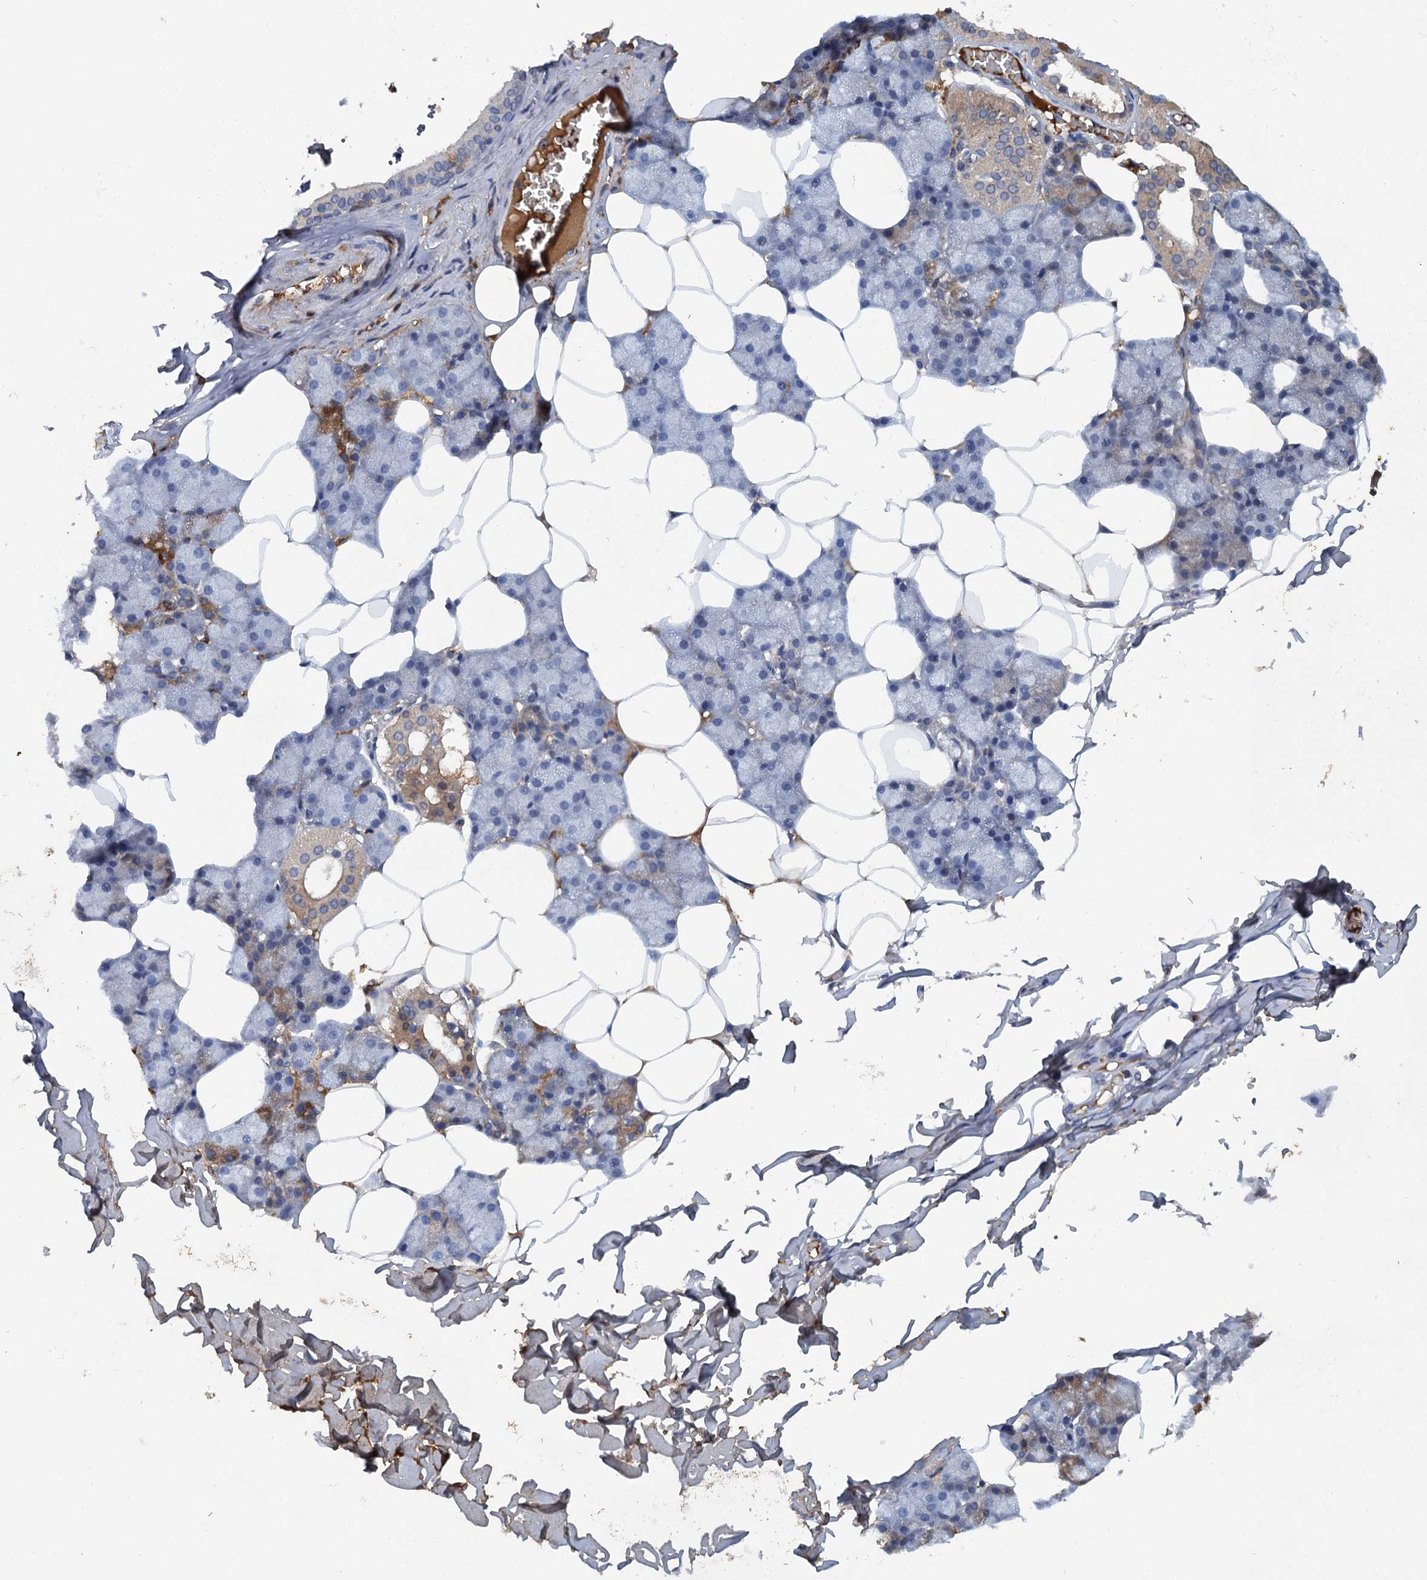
{"staining": {"intensity": "moderate", "quantity": "25%-75%", "location": "cytoplasmic/membranous"}, "tissue": "salivary gland", "cell_type": "Glandular cells", "image_type": "normal", "snomed": [{"axis": "morphology", "description": "Normal tissue, NOS"}, {"axis": "topography", "description": "Salivary gland"}], "caption": "Protein expression analysis of benign human salivary gland reveals moderate cytoplasmic/membranous positivity in about 25%-75% of glandular cells. (IHC, brightfield microscopy, high magnification).", "gene": "HAPLN3", "patient": {"sex": "male", "age": 62}}